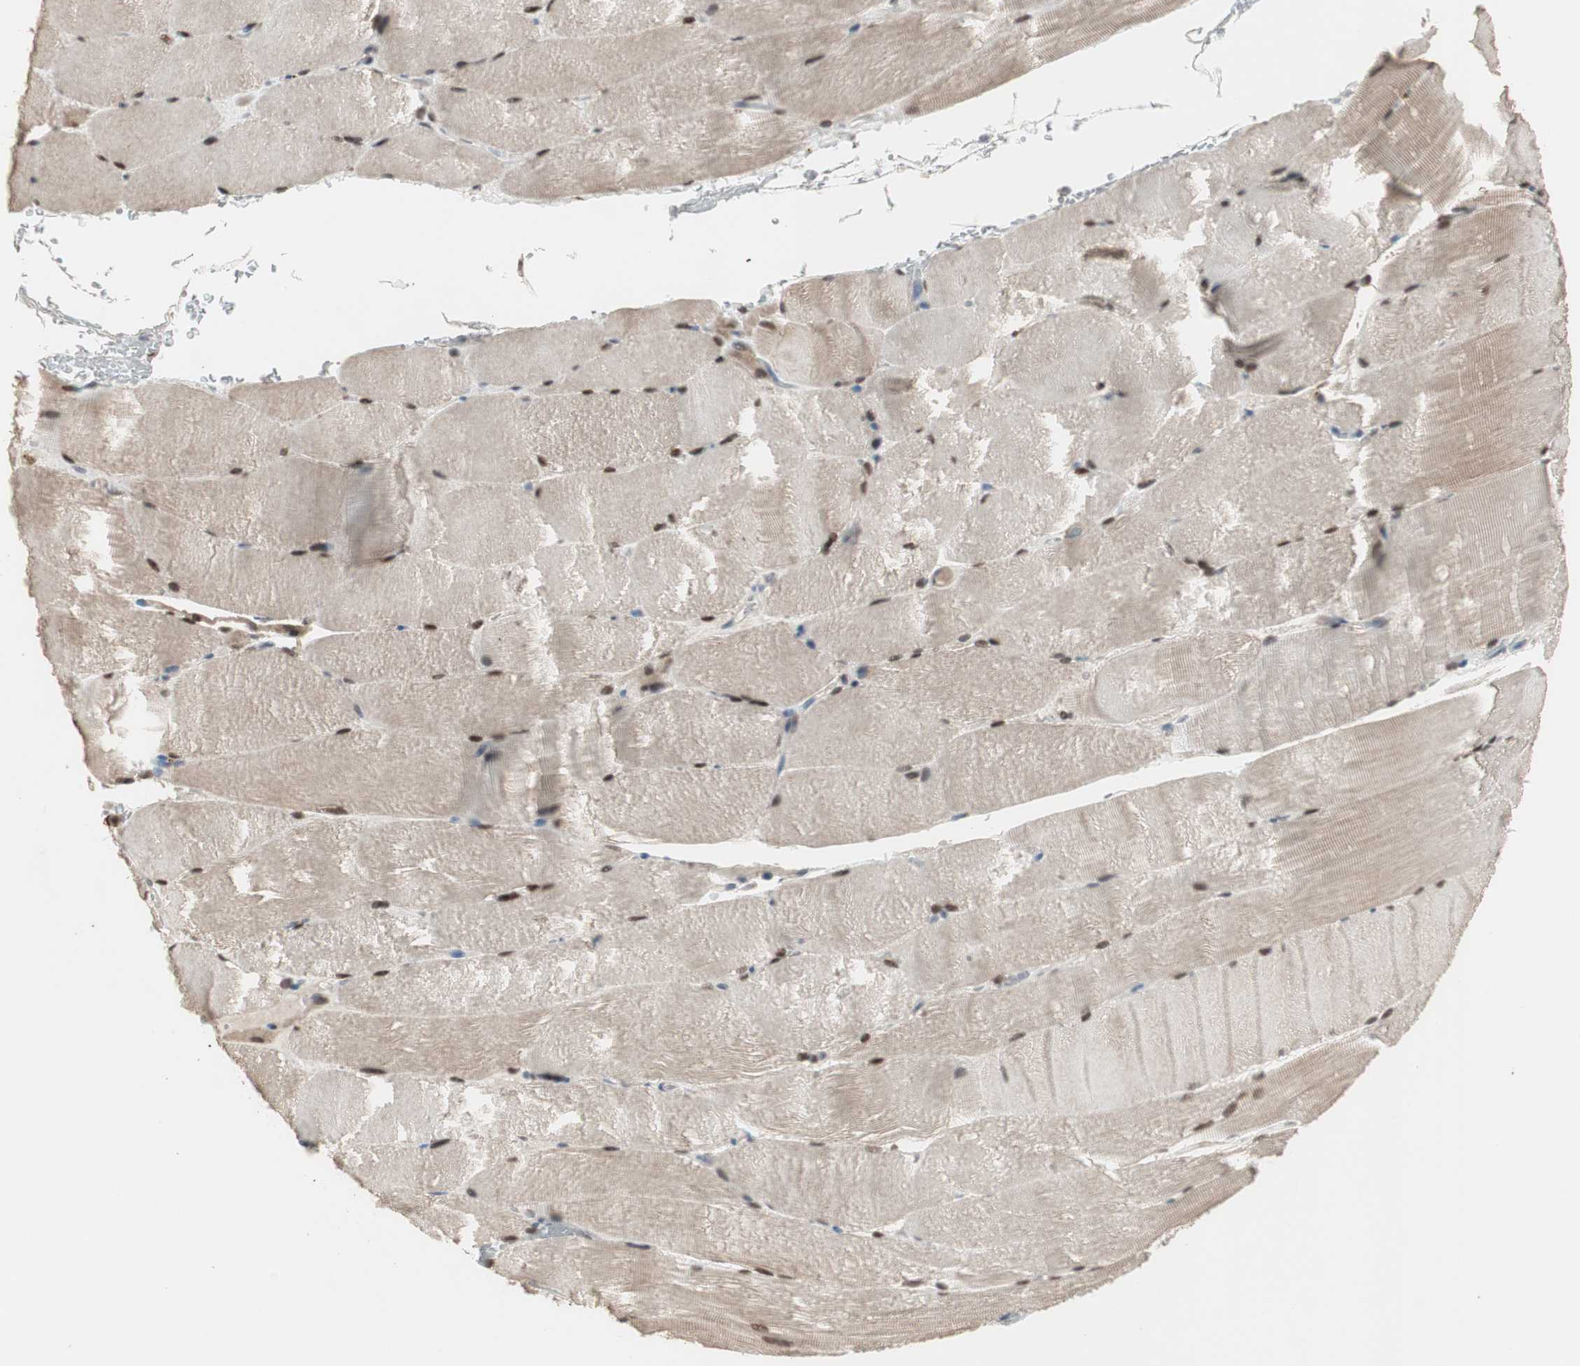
{"staining": {"intensity": "strong", "quantity": ">75%", "location": "nuclear"}, "tissue": "skeletal muscle", "cell_type": "Myocytes", "image_type": "normal", "snomed": [{"axis": "morphology", "description": "Normal tissue, NOS"}, {"axis": "topography", "description": "Skeletal muscle"}, {"axis": "topography", "description": "Parathyroid gland"}], "caption": "Immunohistochemical staining of benign human skeletal muscle reveals strong nuclear protein expression in approximately >75% of myocytes.", "gene": "ZHX2", "patient": {"sex": "female", "age": 37}}